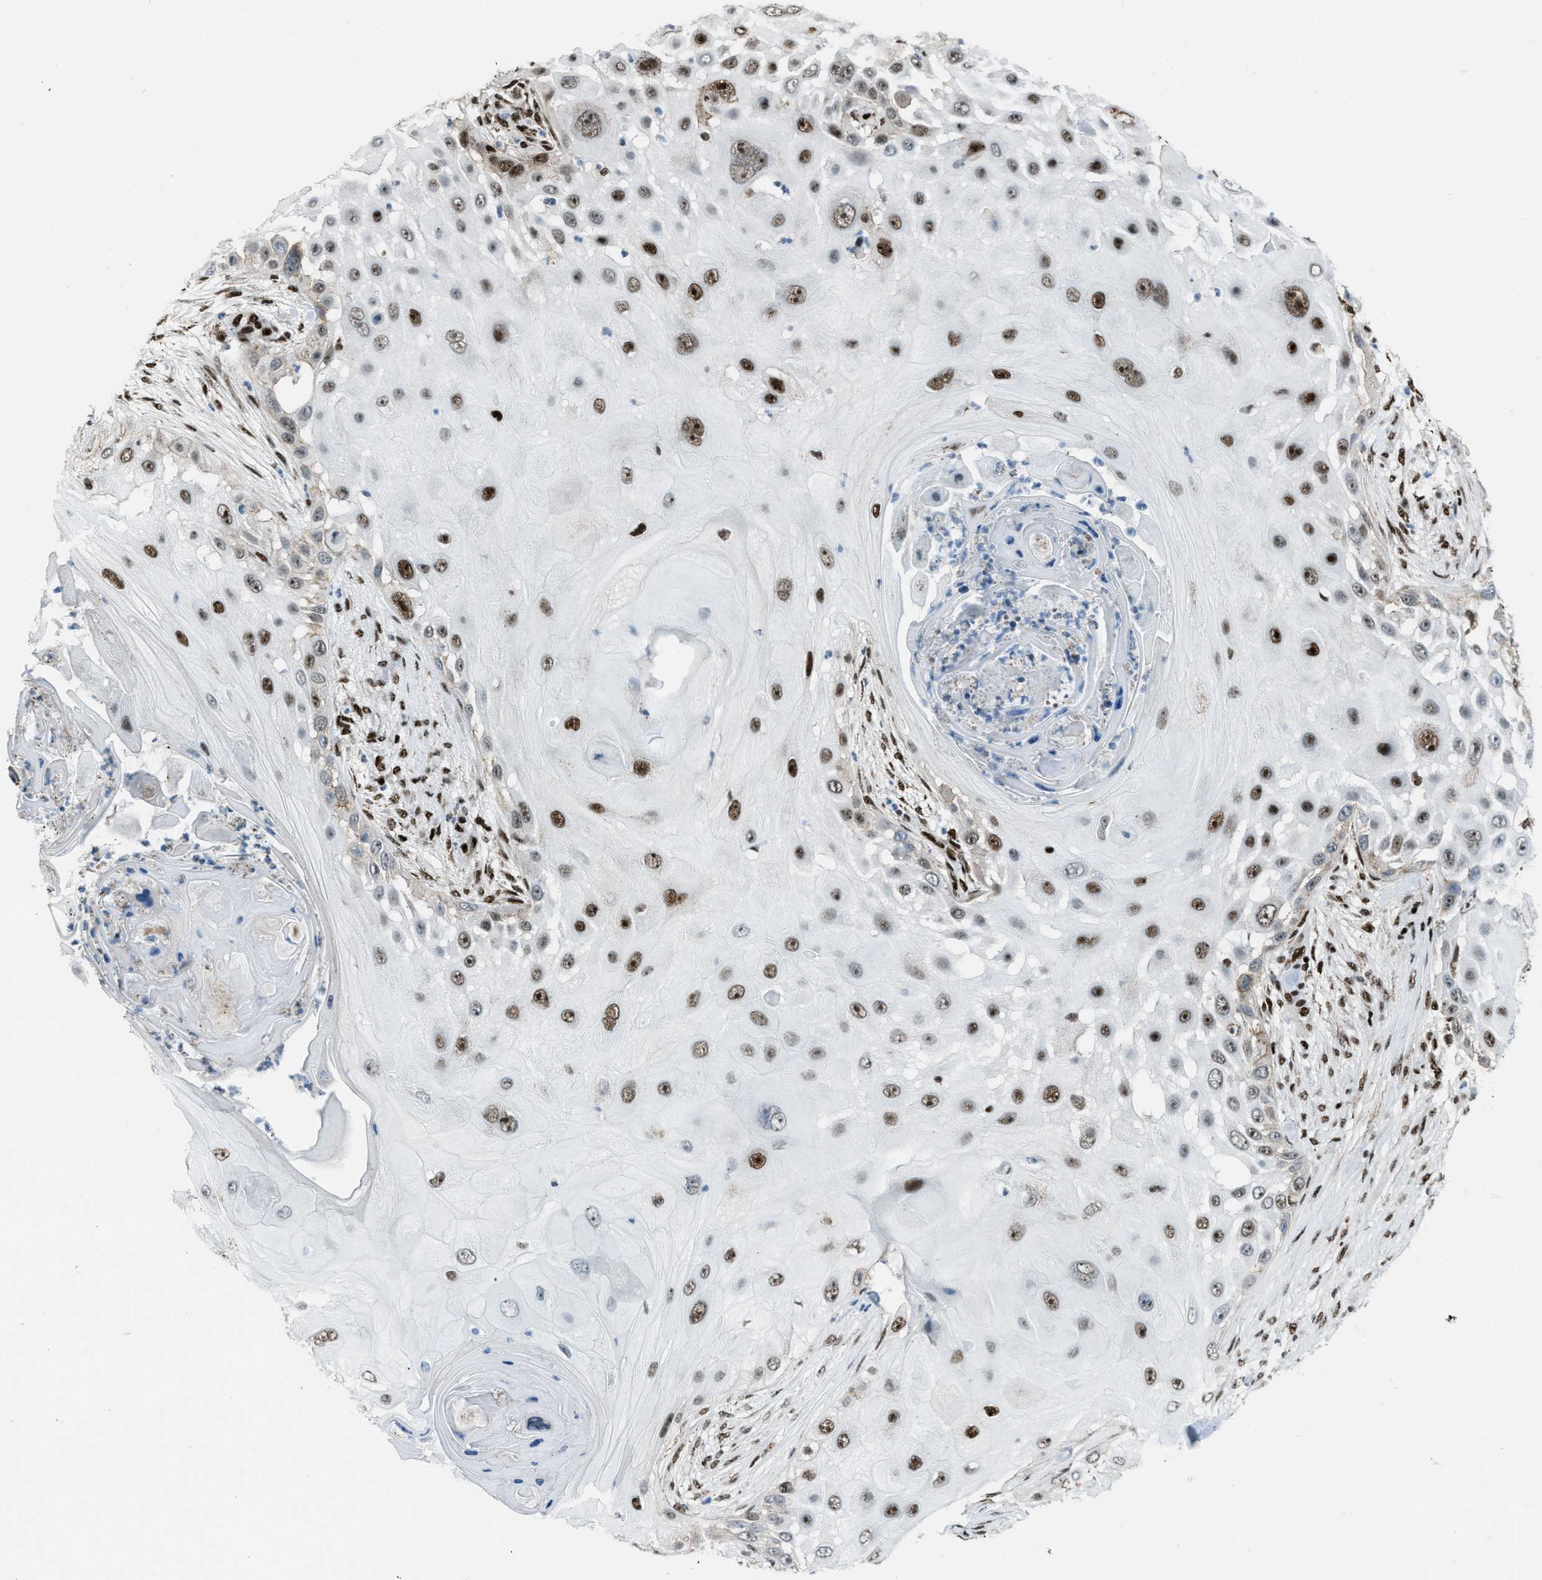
{"staining": {"intensity": "strong", "quantity": ">75%", "location": "nuclear"}, "tissue": "skin cancer", "cell_type": "Tumor cells", "image_type": "cancer", "snomed": [{"axis": "morphology", "description": "Squamous cell carcinoma, NOS"}, {"axis": "topography", "description": "Skin"}], "caption": "Skin cancer (squamous cell carcinoma) stained with DAB immunohistochemistry (IHC) exhibits high levels of strong nuclear positivity in approximately >75% of tumor cells.", "gene": "SLFN5", "patient": {"sex": "female", "age": 44}}